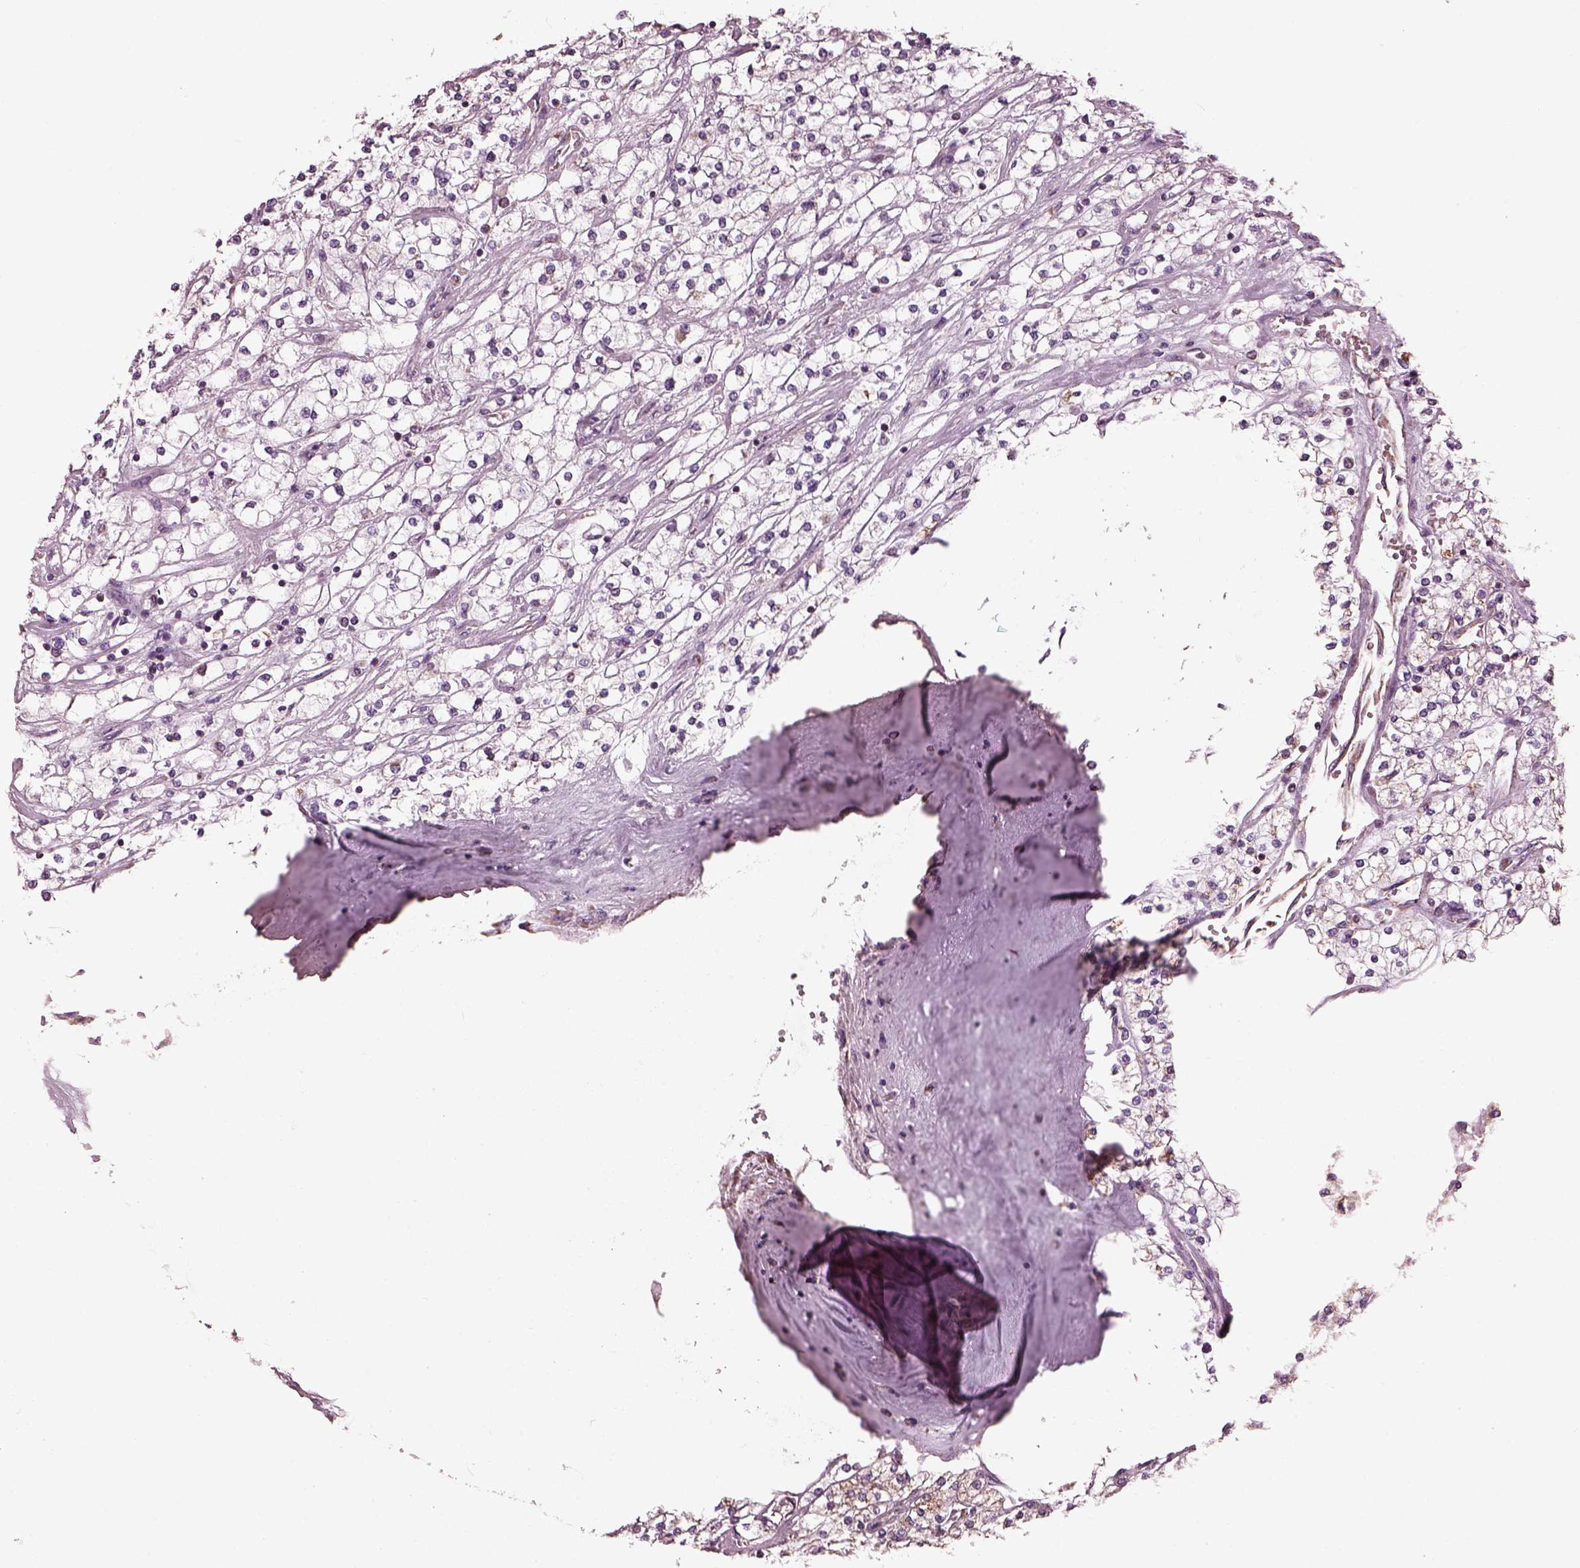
{"staining": {"intensity": "negative", "quantity": "none", "location": "none"}, "tissue": "renal cancer", "cell_type": "Tumor cells", "image_type": "cancer", "snomed": [{"axis": "morphology", "description": "Adenocarcinoma, NOS"}, {"axis": "topography", "description": "Kidney"}], "caption": "There is no significant expression in tumor cells of renal cancer.", "gene": "ATP5MF", "patient": {"sex": "male", "age": 80}}